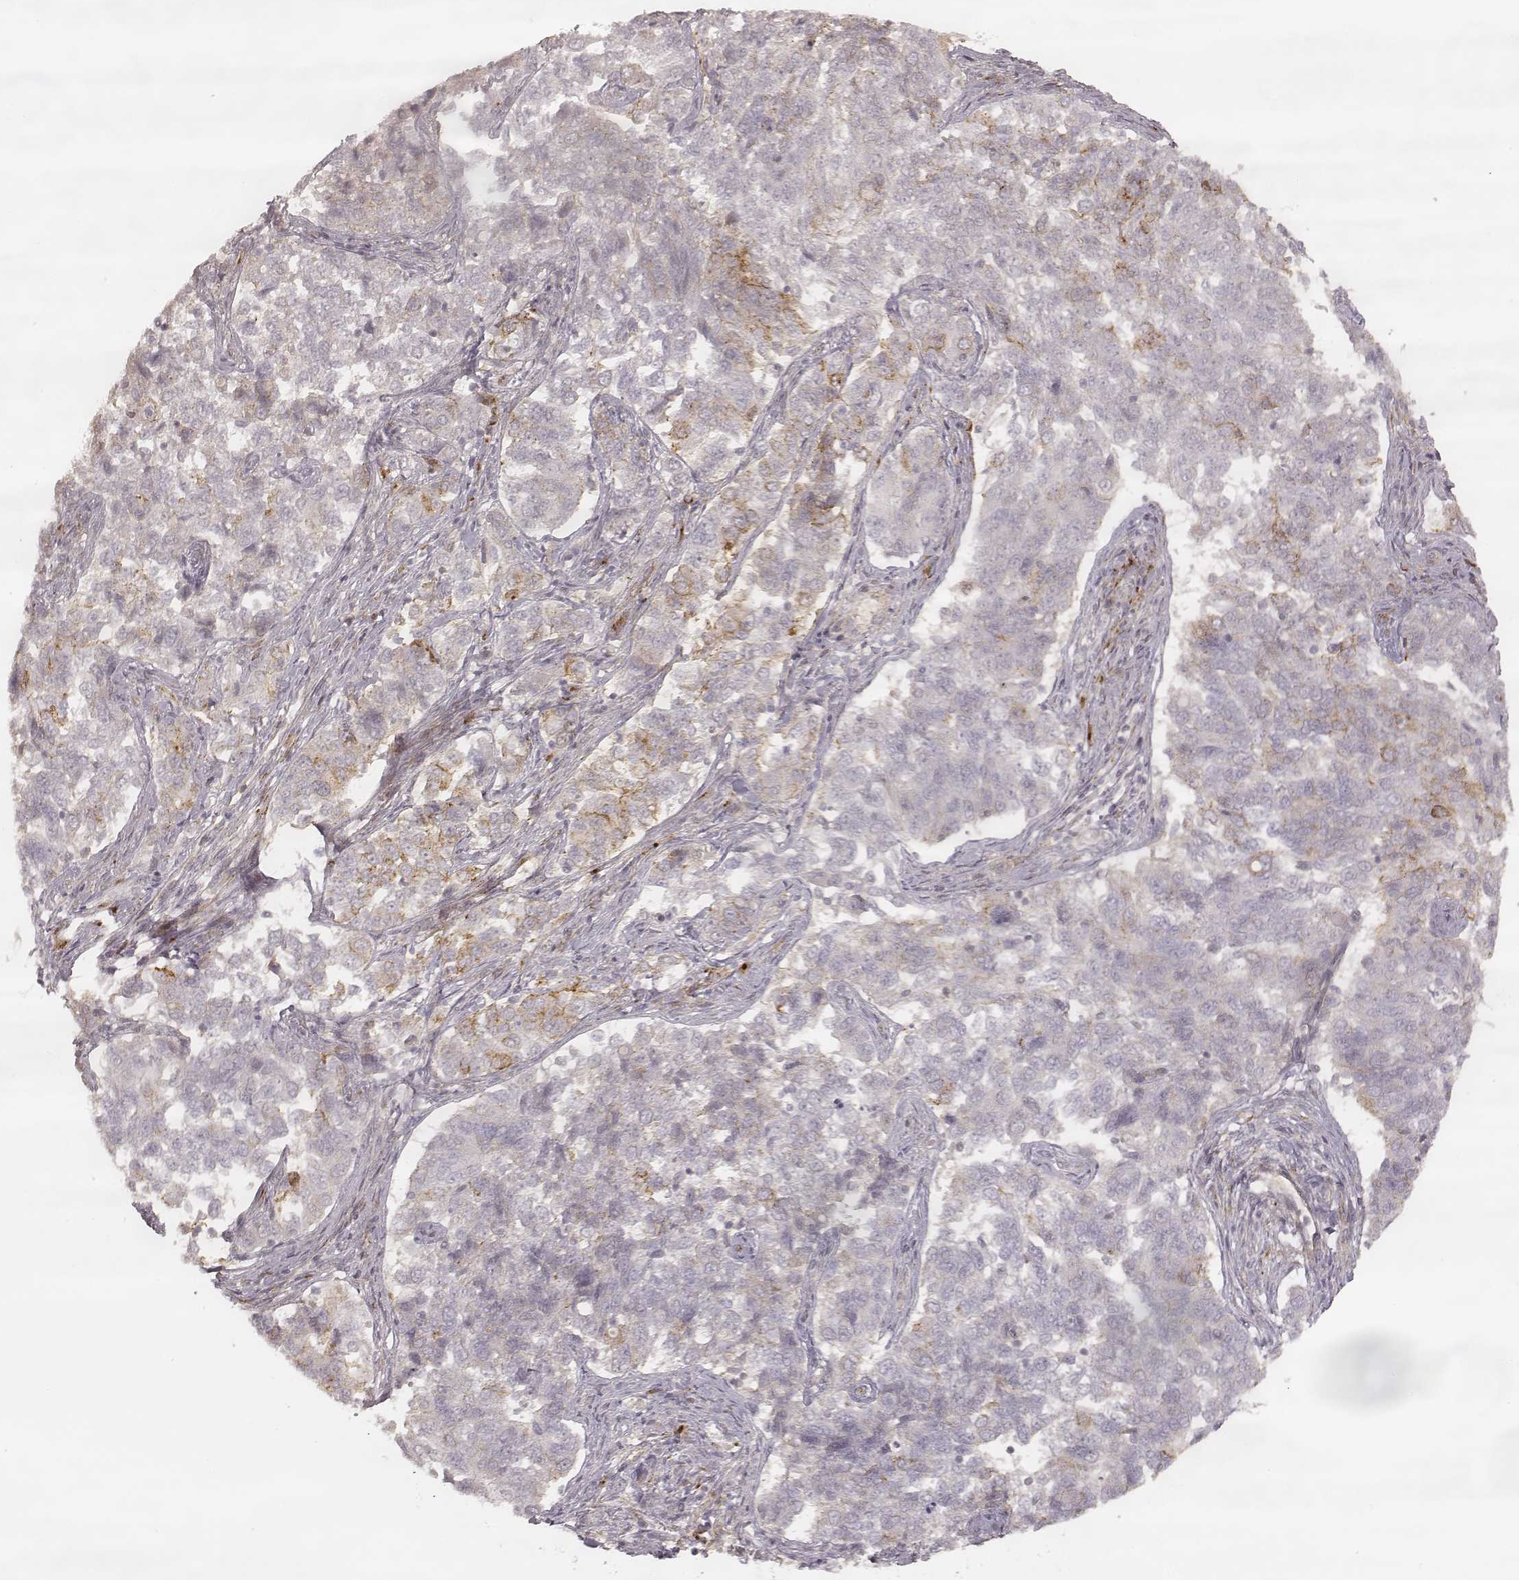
{"staining": {"intensity": "moderate", "quantity": "<25%", "location": "cytoplasmic/membranous"}, "tissue": "endometrial cancer", "cell_type": "Tumor cells", "image_type": "cancer", "snomed": [{"axis": "morphology", "description": "Adenocarcinoma, NOS"}, {"axis": "topography", "description": "Endometrium"}], "caption": "This is a photomicrograph of IHC staining of endometrial adenocarcinoma, which shows moderate staining in the cytoplasmic/membranous of tumor cells.", "gene": "GORASP2", "patient": {"sex": "female", "age": 43}}